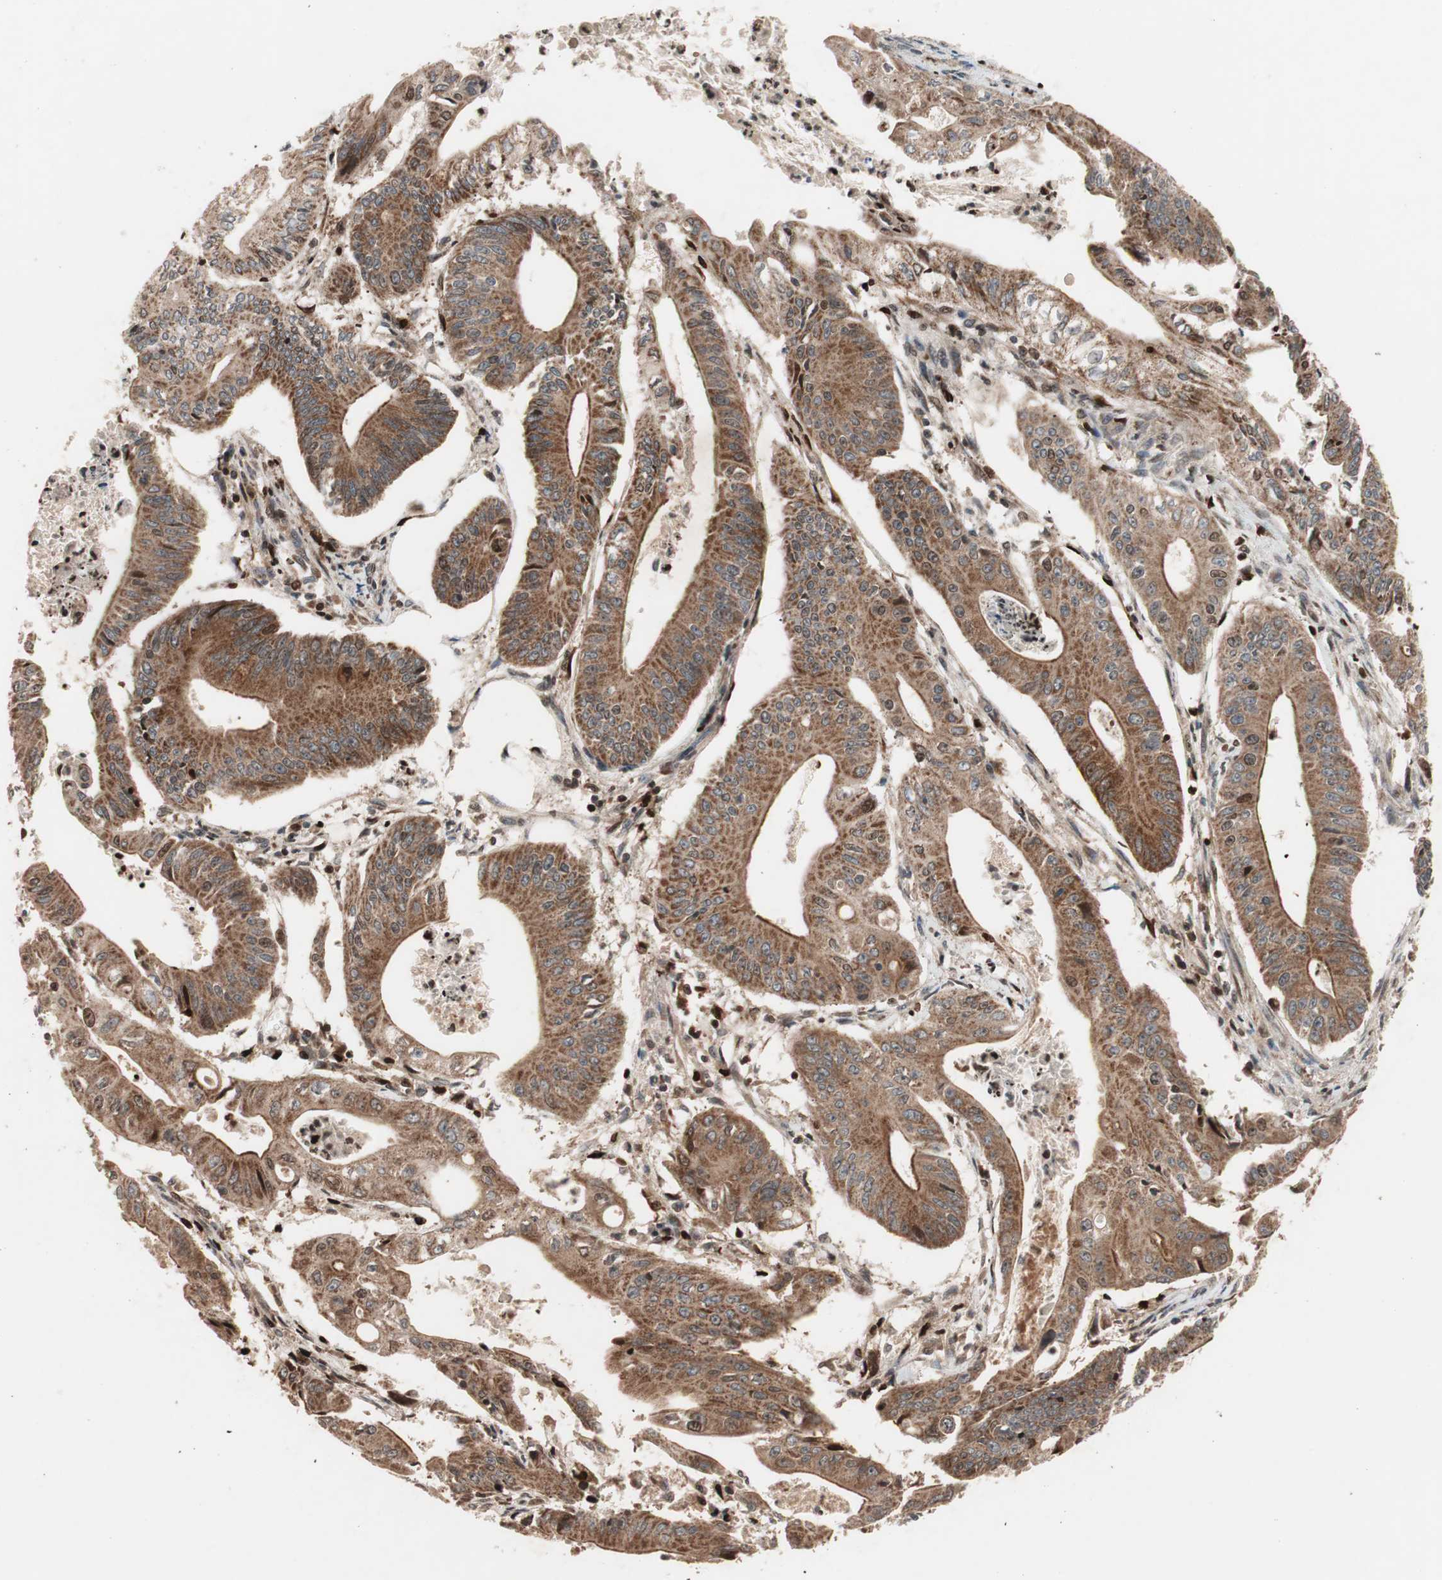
{"staining": {"intensity": "moderate", "quantity": ">75%", "location": "cytoplasmic/membranous"}, "tissue": "pancreatic cancer", "cell_type": "Tumor cells", "image_type": "cancer", "snomed": [{"axis": "morphology", "description": "Normal tissue, NOS"}, {"axis": "topography", "description": "Lymph node"}], "caption": "Tumor cells exhibit moderate cytoplasmic/membranous staining in approximately >75% of cells in pancreatic cancer.", "gene": "NF2", "patient": {"sex": "male", "age": 62}}